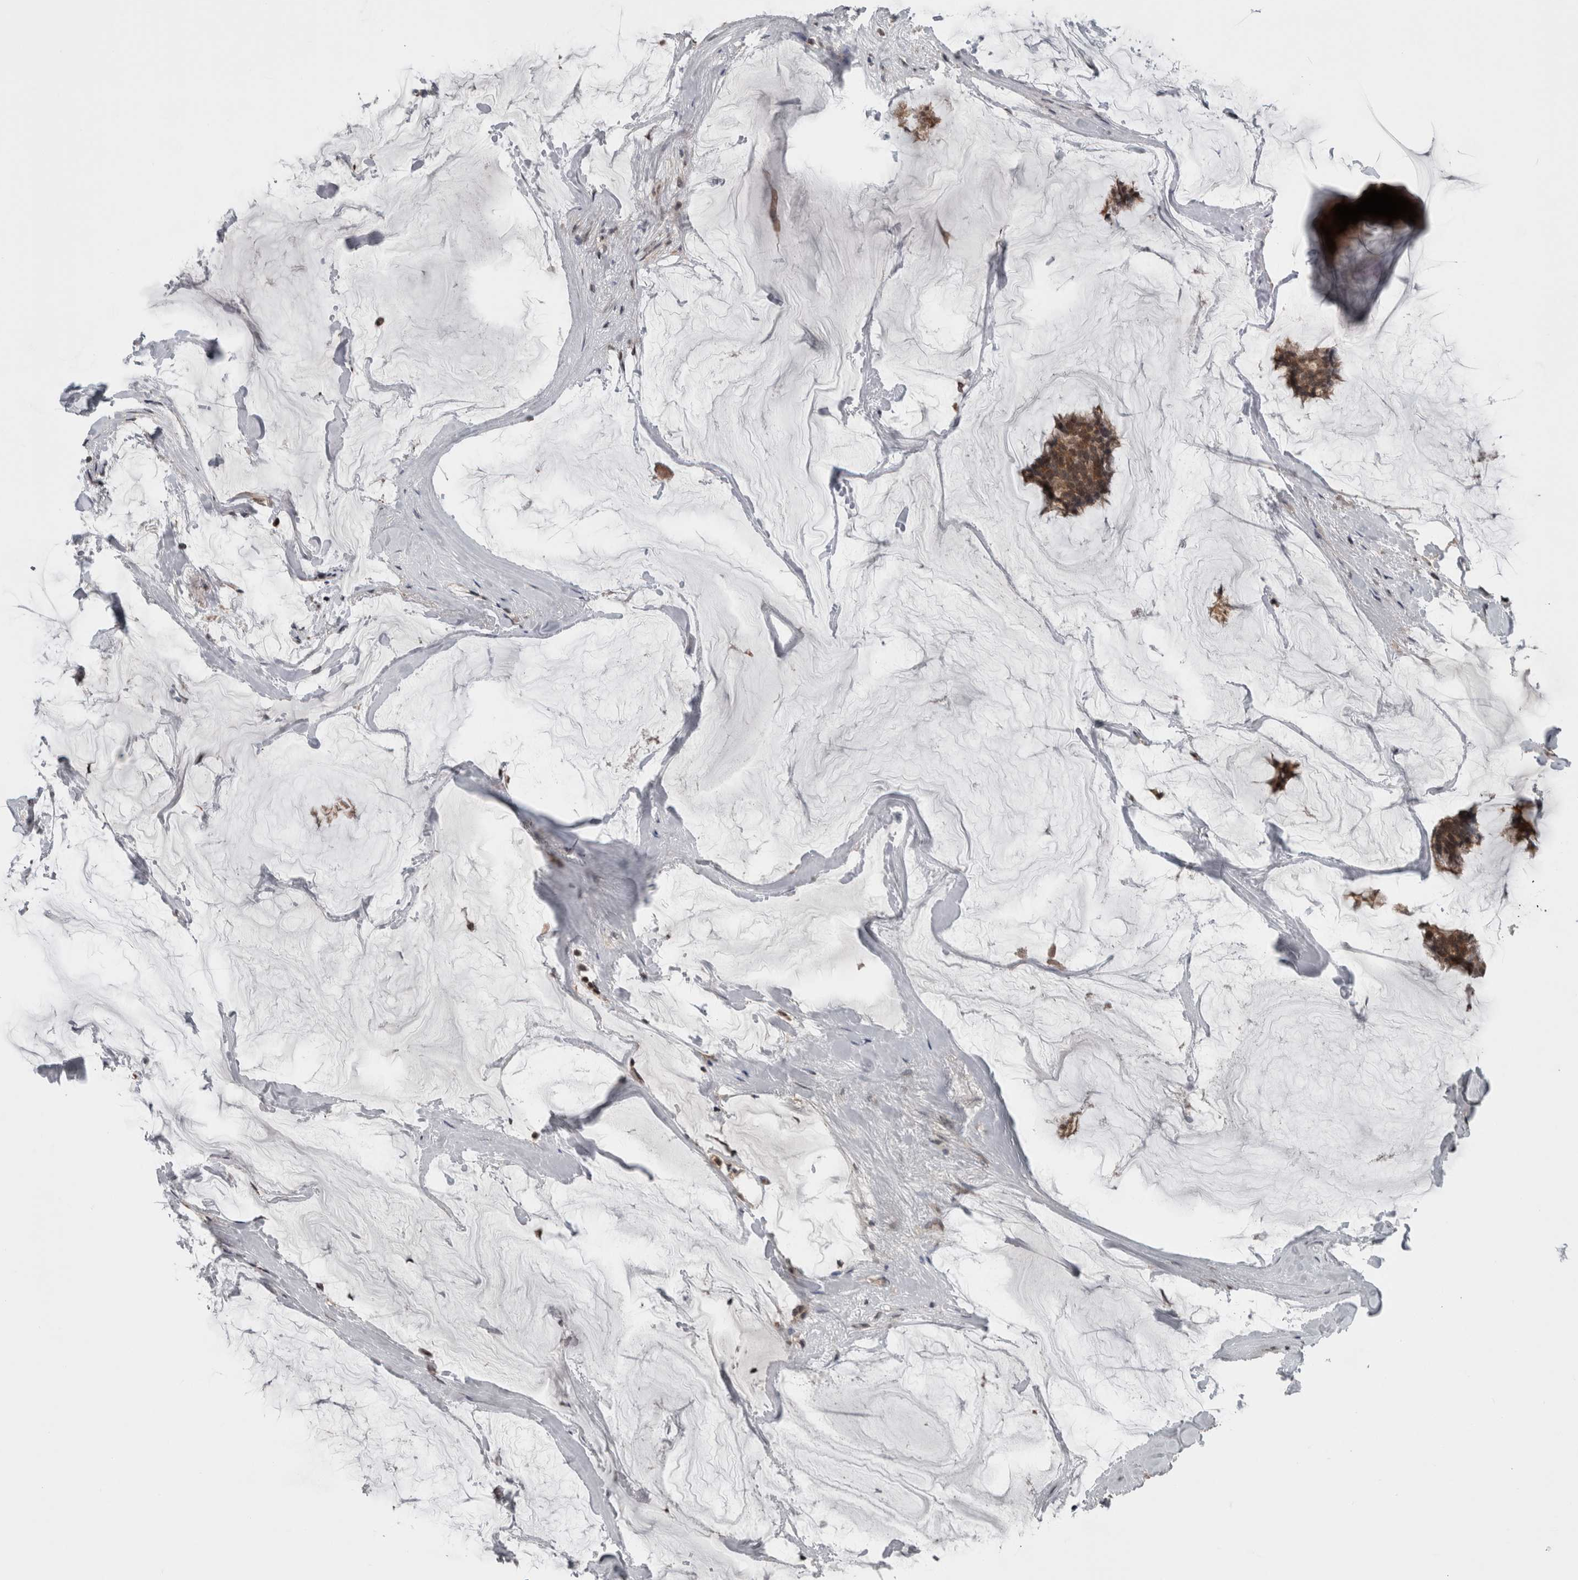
{"staining": {"intensity": "moderate", "quantity": ">75%", "location": "cytoplasmic/membranous"}, "tissue": "breast cancer", "cell_type": "Tumor cells", "image_type": "cancer", "snomed": [{"axis": "morphology", "description": "Duct carcinoma"}, {"axis": "topography", "description": "Breast"}], "caption": "Immunohistochemical staining of human breast invasive ductal carcinoma exhibits medium levels of moderate cytoplasmic/membranous protein positivity in approximately >75% of tumor cells. (DAB IHC, brown staining for protein, blue staining for nuclei).", "gene": "ENY2", "patient": {"sex": "female", "age": 93}}